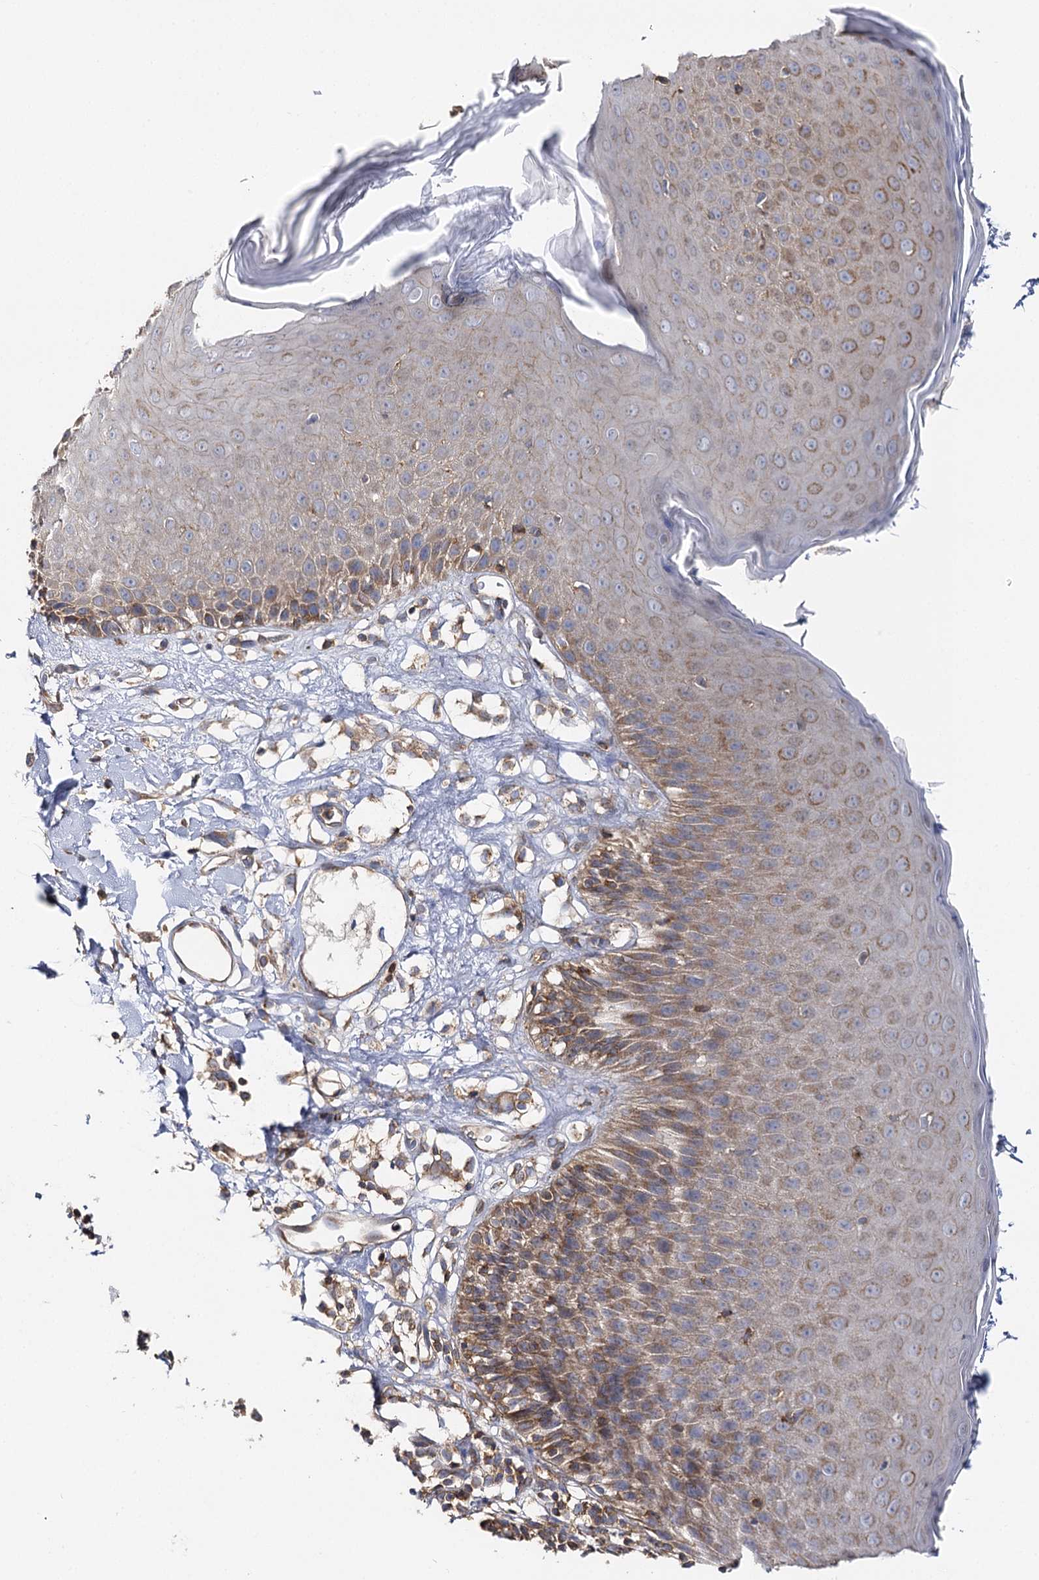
{"staining": {"intensity": "moderate", "quantity": "25%-75%", "location": "cytoplasmic/membranous"}, "tissue": "skin", "cell_type": "Epidermal cells", "image_type": "normal", "snomed": [{"axis": "morphology", "description": "Normal tissue, NOS"}, {"axis": "topography", "description": "Vulva"}], "caption": "Brown immunohistochemical staining in benign skin displays moderate cytoplasmic/membranous staining in approximately 25%-75% of epidermal cells. (brown staining indicates protein expression, while blue staining denotes nuclei).", "gene": "SEC24B", "patient": {"sex": "female", "age": 68}}